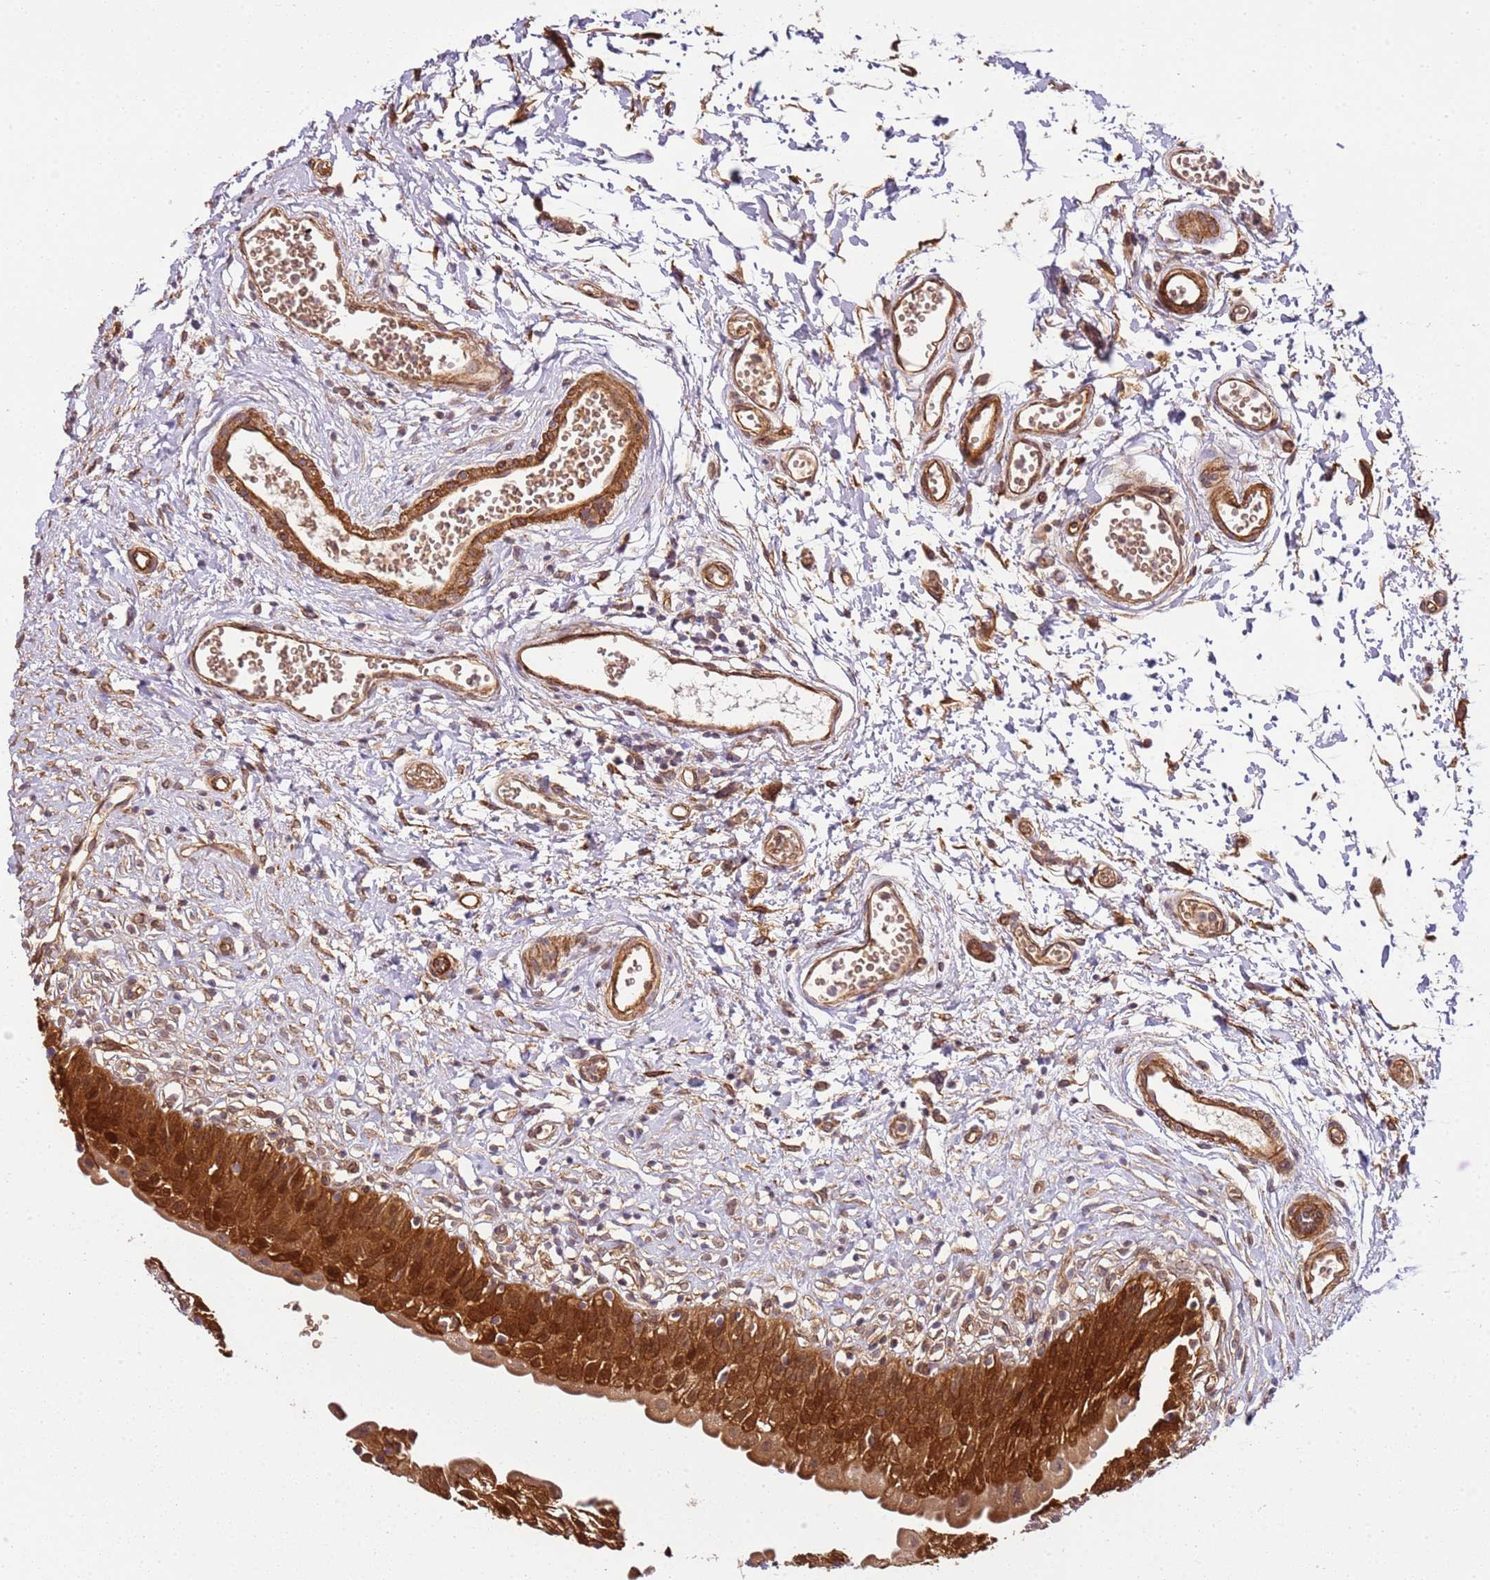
{"staining": {"intensity": "strong", "quantity": ">75%", "location": "cytoplasmic/membranous,nuclear"}, "tissue": "urinary bladder", "cell_type": "Urothelial cells", "image_type": "normal", "snomed": [{"axis": "morphology", "description": "Normal tissue, NOS"}, {"axis": "topography", "description": "Urinary bladder"}], "caption": "Strong cytoplasmic/membranous,nuclear positivity is appreciated in about >75% of urothelial cells in benign urinary bladder. (IHC, brightfield microscopy, high magnification).", "gene": "TM2D2", "patient": {"sex": "male", "age": 51}}